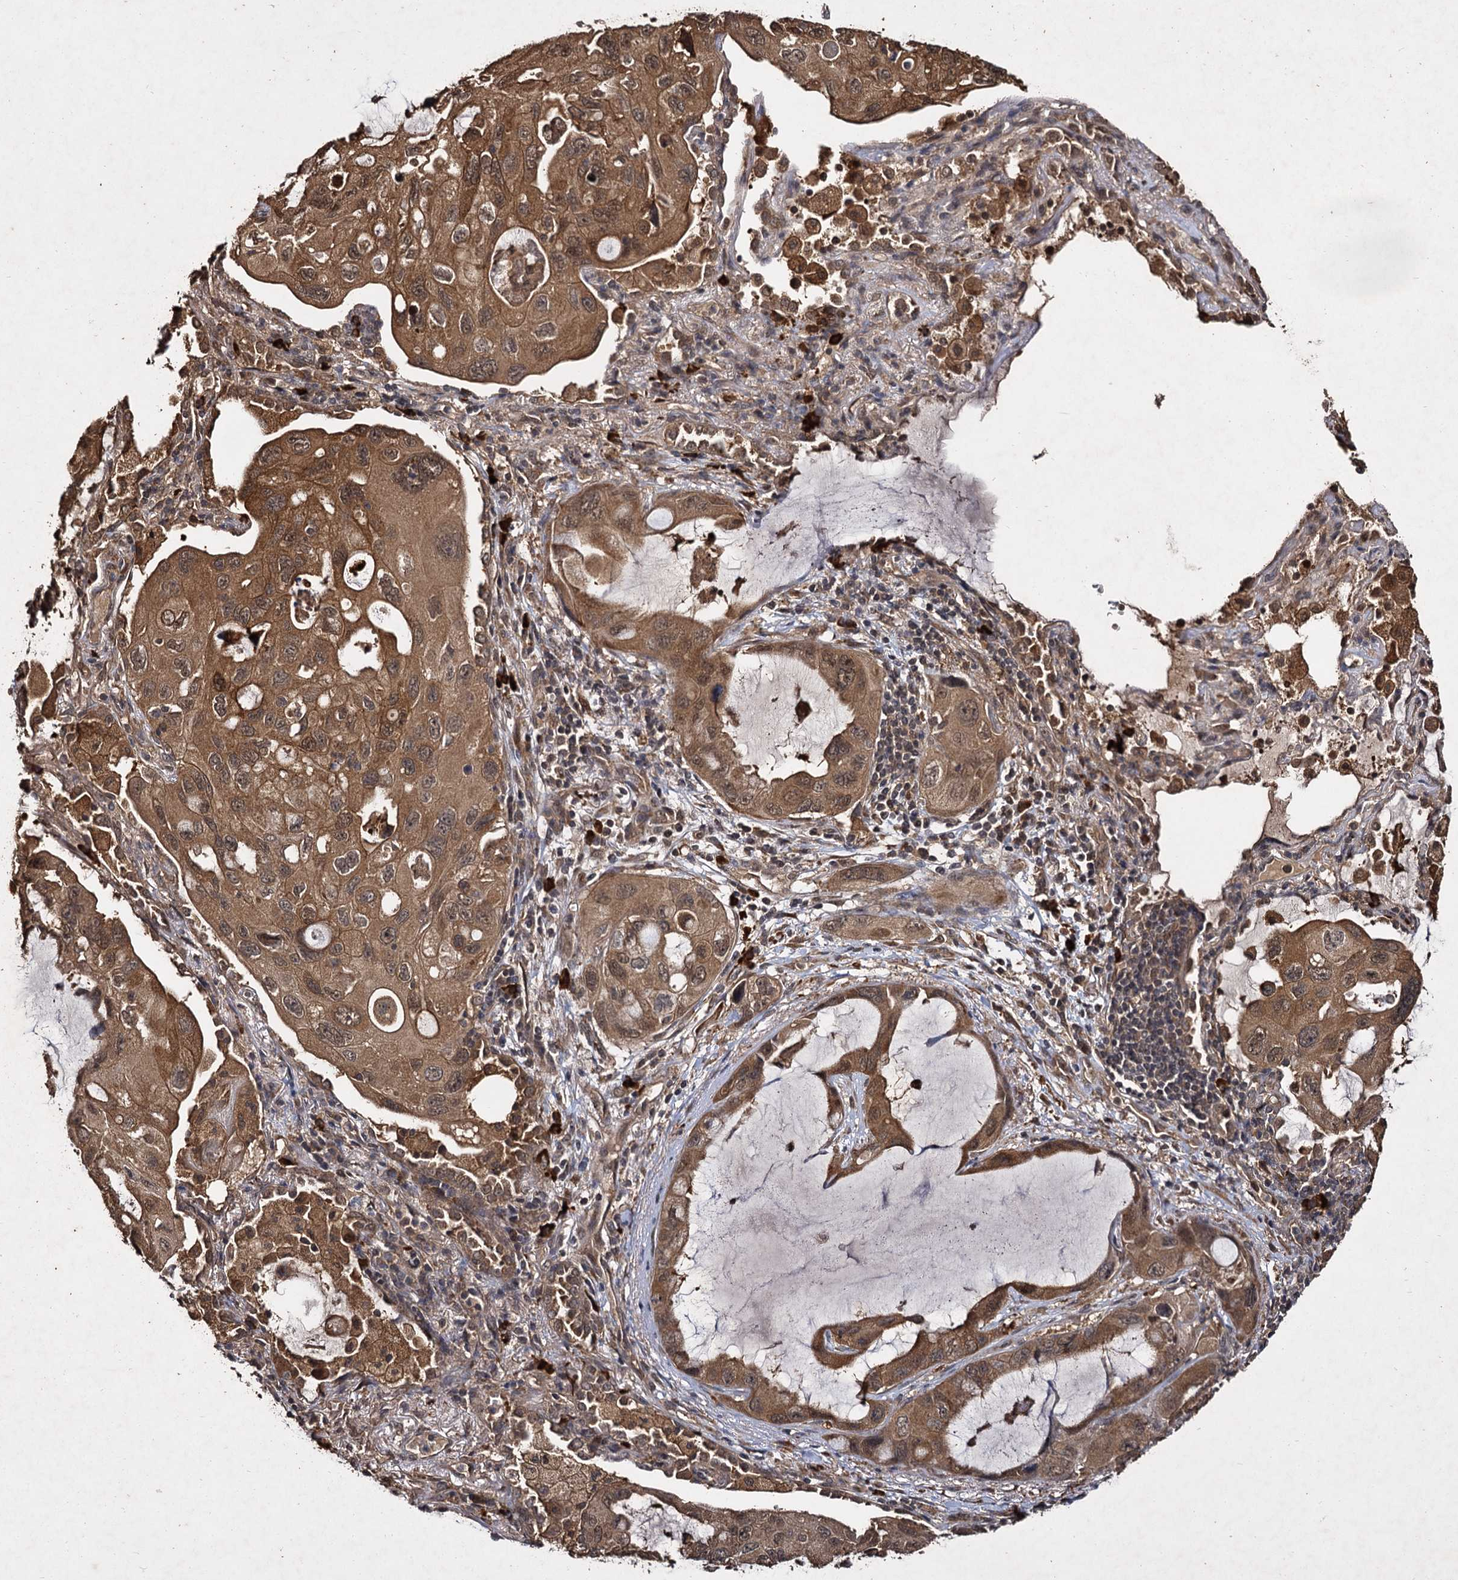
{"staining": {"intensity": "moderate", "quantity": ">75%", "location": "cytoplasmic/membranous,nuclear"}, "tissue": "lung cancer", "cell_type": "Tumor cells", "image_type": "cancer", "snomed": [{"axis": "morphology", "description": "Squamous cell carcinoma, NOS"}, {"axis": "topography", "description": "Lung"}], "caption": "This is a histology image of immunohistochemistry staining of lung cancer, which shows moderate positivity in the cytoplasmic/membranous and nuclear of tumor cells.", "gene": "SLC46A3", "patient": {"sex": "female", "age": 73}}